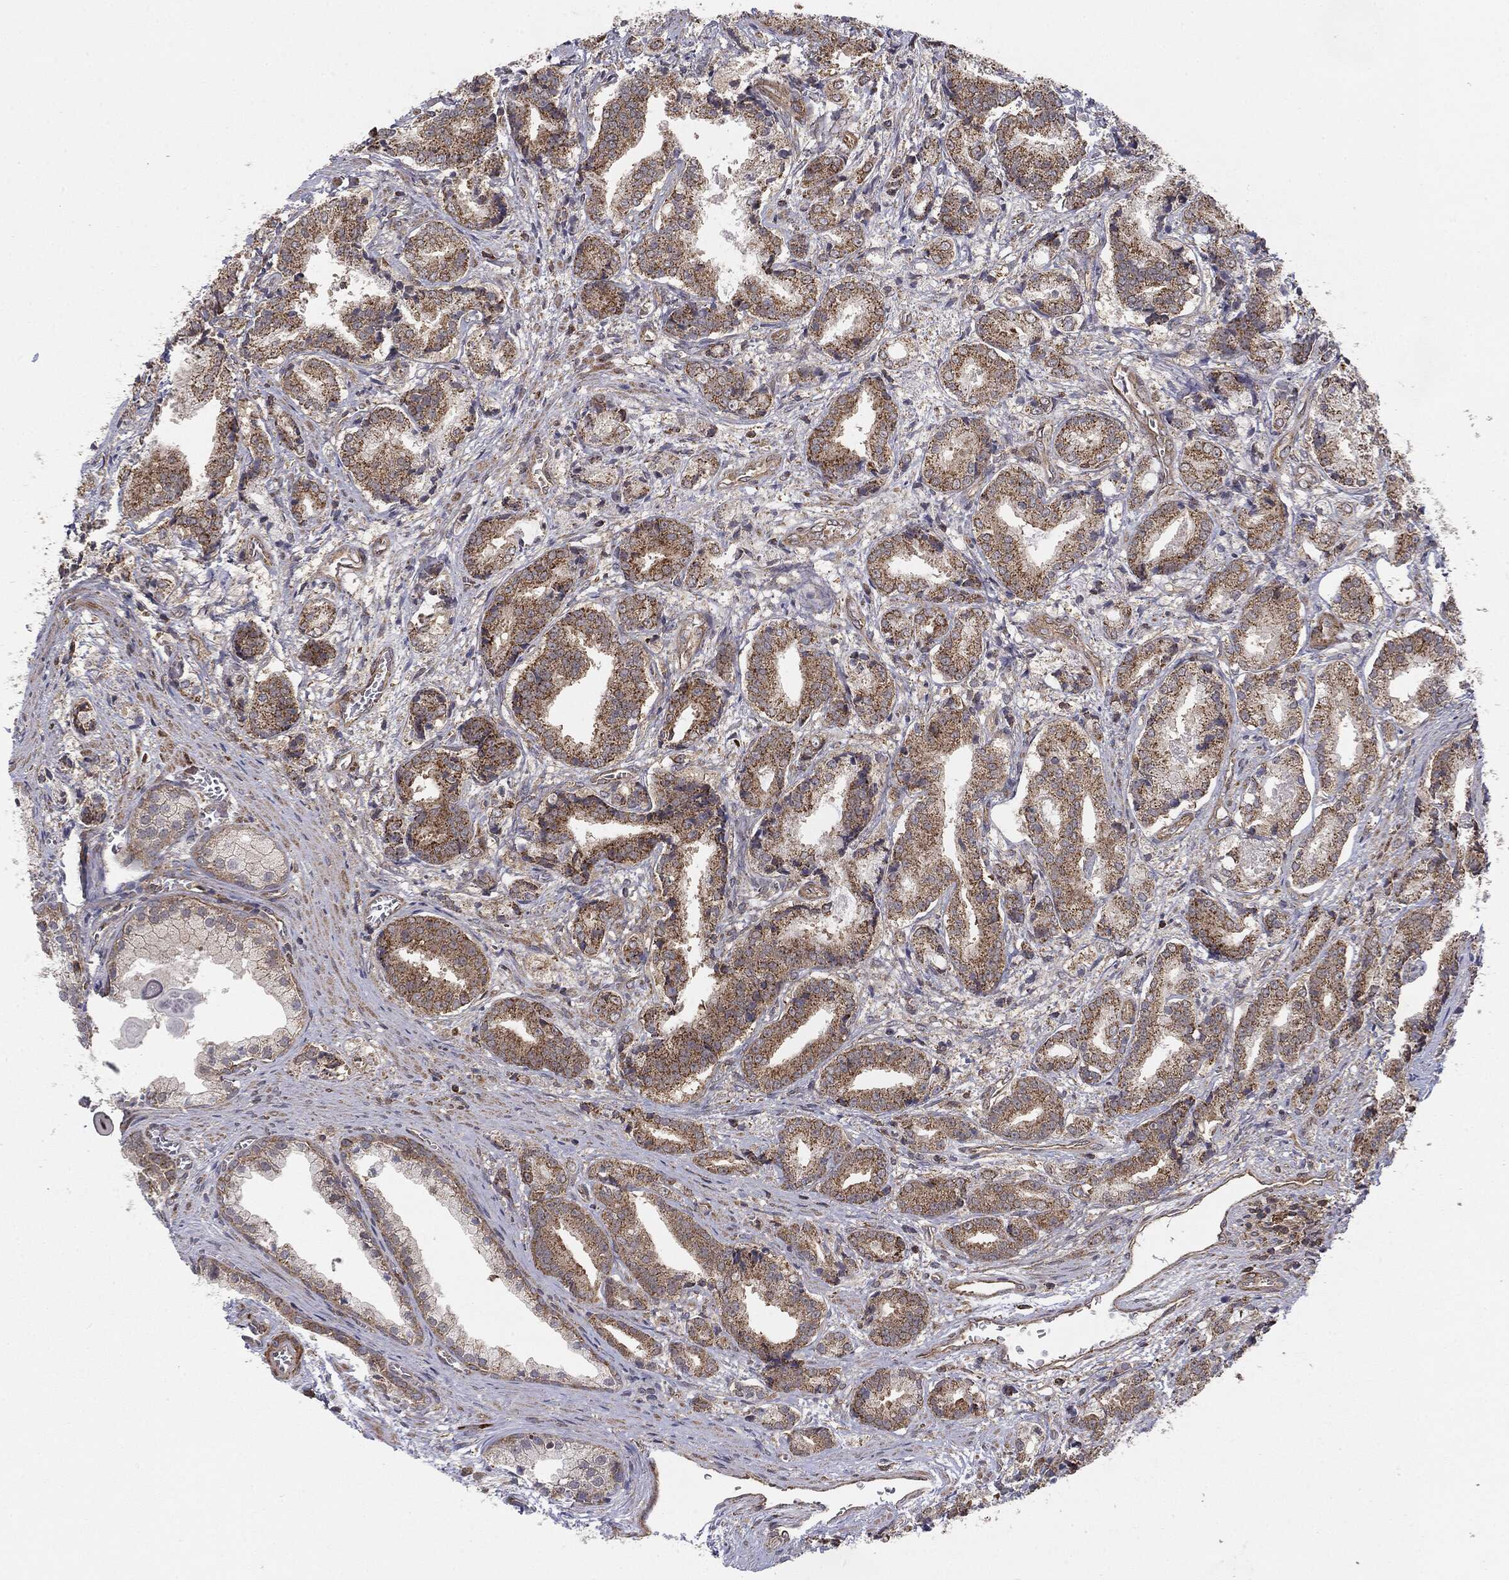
{"staining": {"intensity": "moderate", "quantity": ">75%", "location": "cytoplasmic/membranous"}, "tissue": "prostate cancer", "cell_type": "Tumor cells", "image_type": "cancer", "snomed": [{"axis": "morphology", "description": "Adenocarcinoma, High grade"}, {"axis": "topography", "description": "Prostate and seminal vesicle, NOS"}], "caption": "Human prostate cancer (adenocarcinoma (high-grade)) stained with a brown dye reveals moderate cytoplasmic/membranous positive staining in approximately >75% of tumor cells.", "gene": "MTOR", "patient": {"sex": "male", "age": 61}}